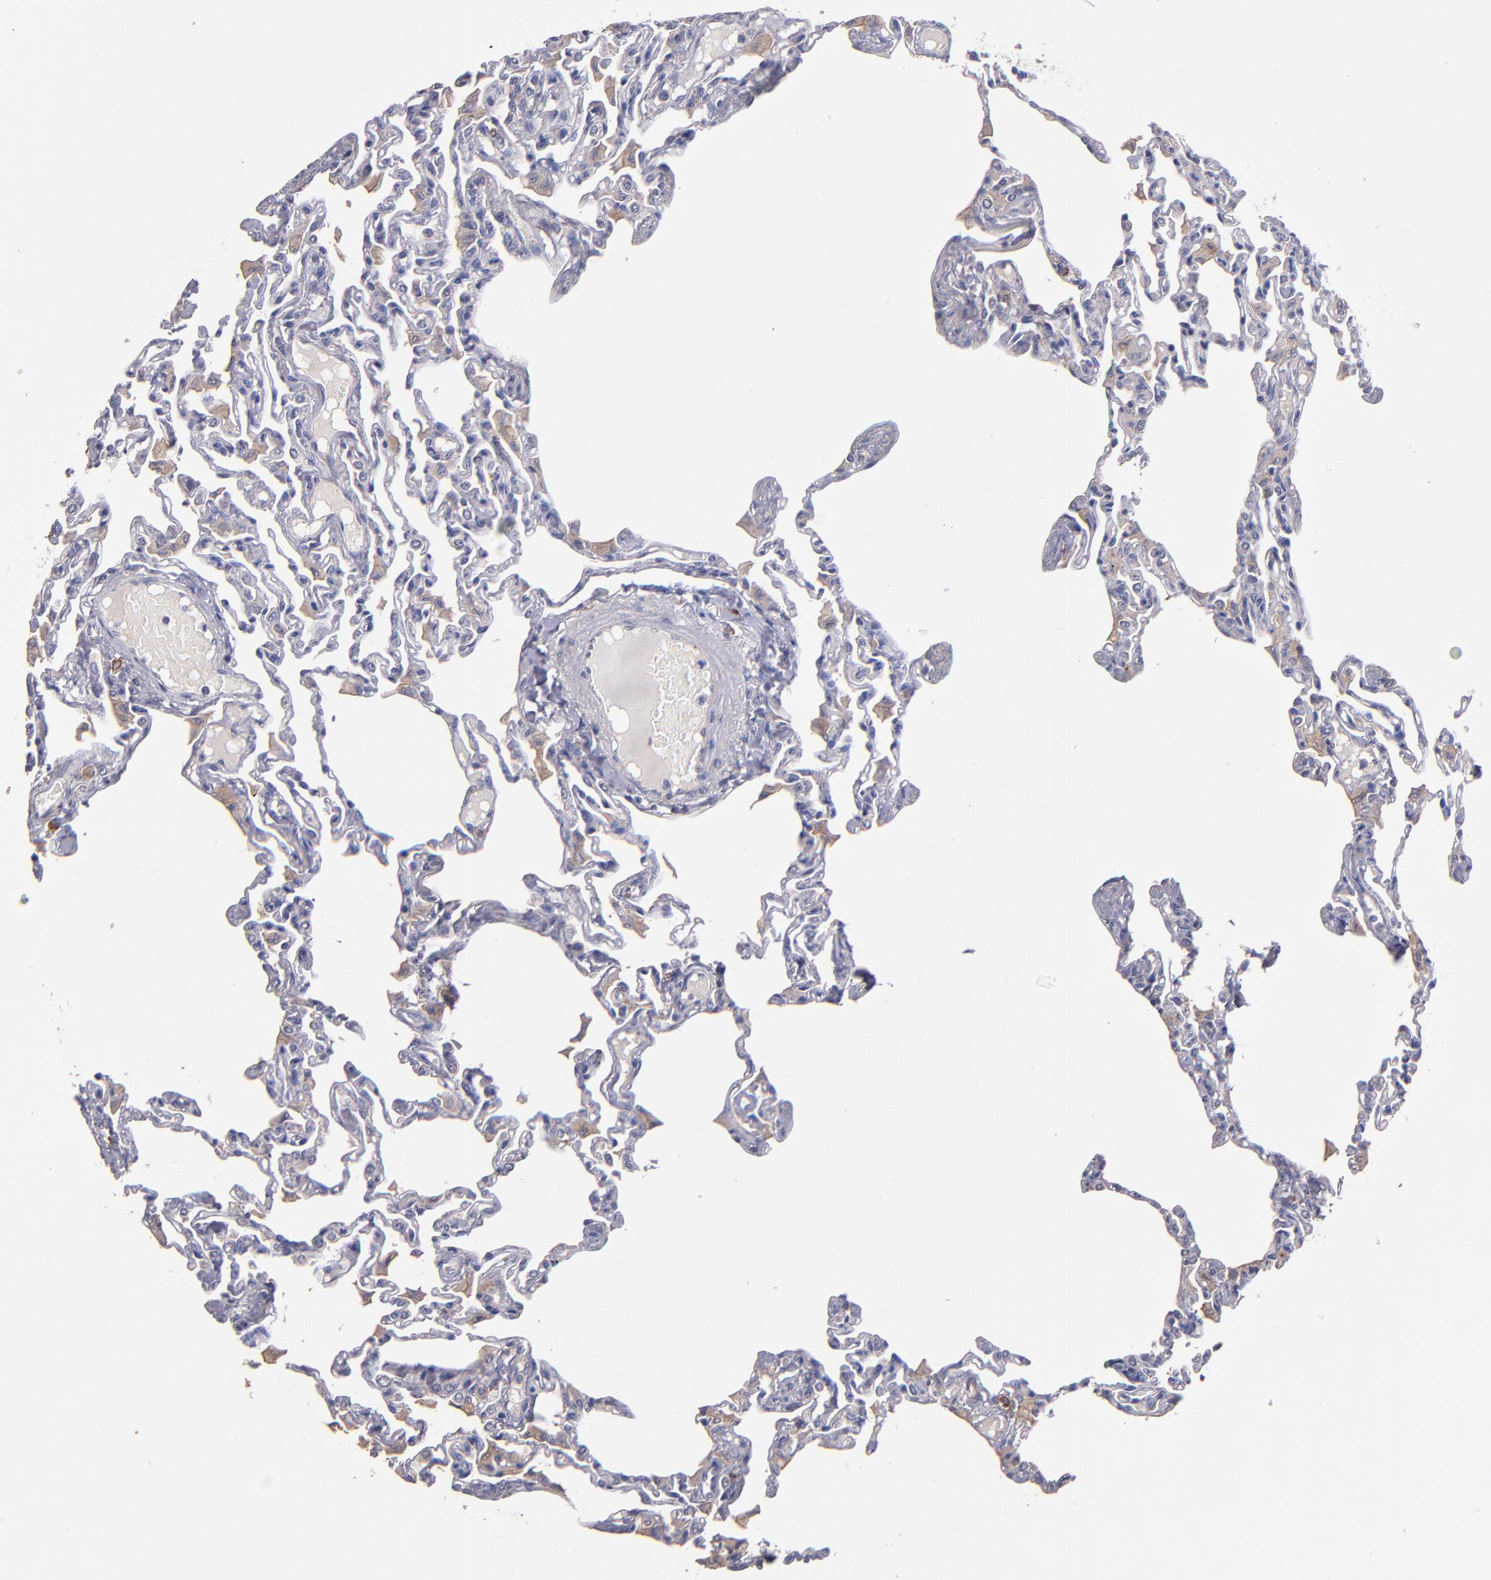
{"staining": {"intensity": "negative", "quantity": "none", "location": "none"}, "tissue": "lung", "cell_type": "Alveolar cells", "image_type": "normal", "snomed": [{"axis": "morphology", "description": "Normal tissue, NOS"}, {"axis": "topography", "description": "Lung"}], "caption": "Protein analysis of benign lung exhibits no significant expression in alveolar cells.", "gene": "MAGEE1", "patient": {"sex": "female", "age": 49}}